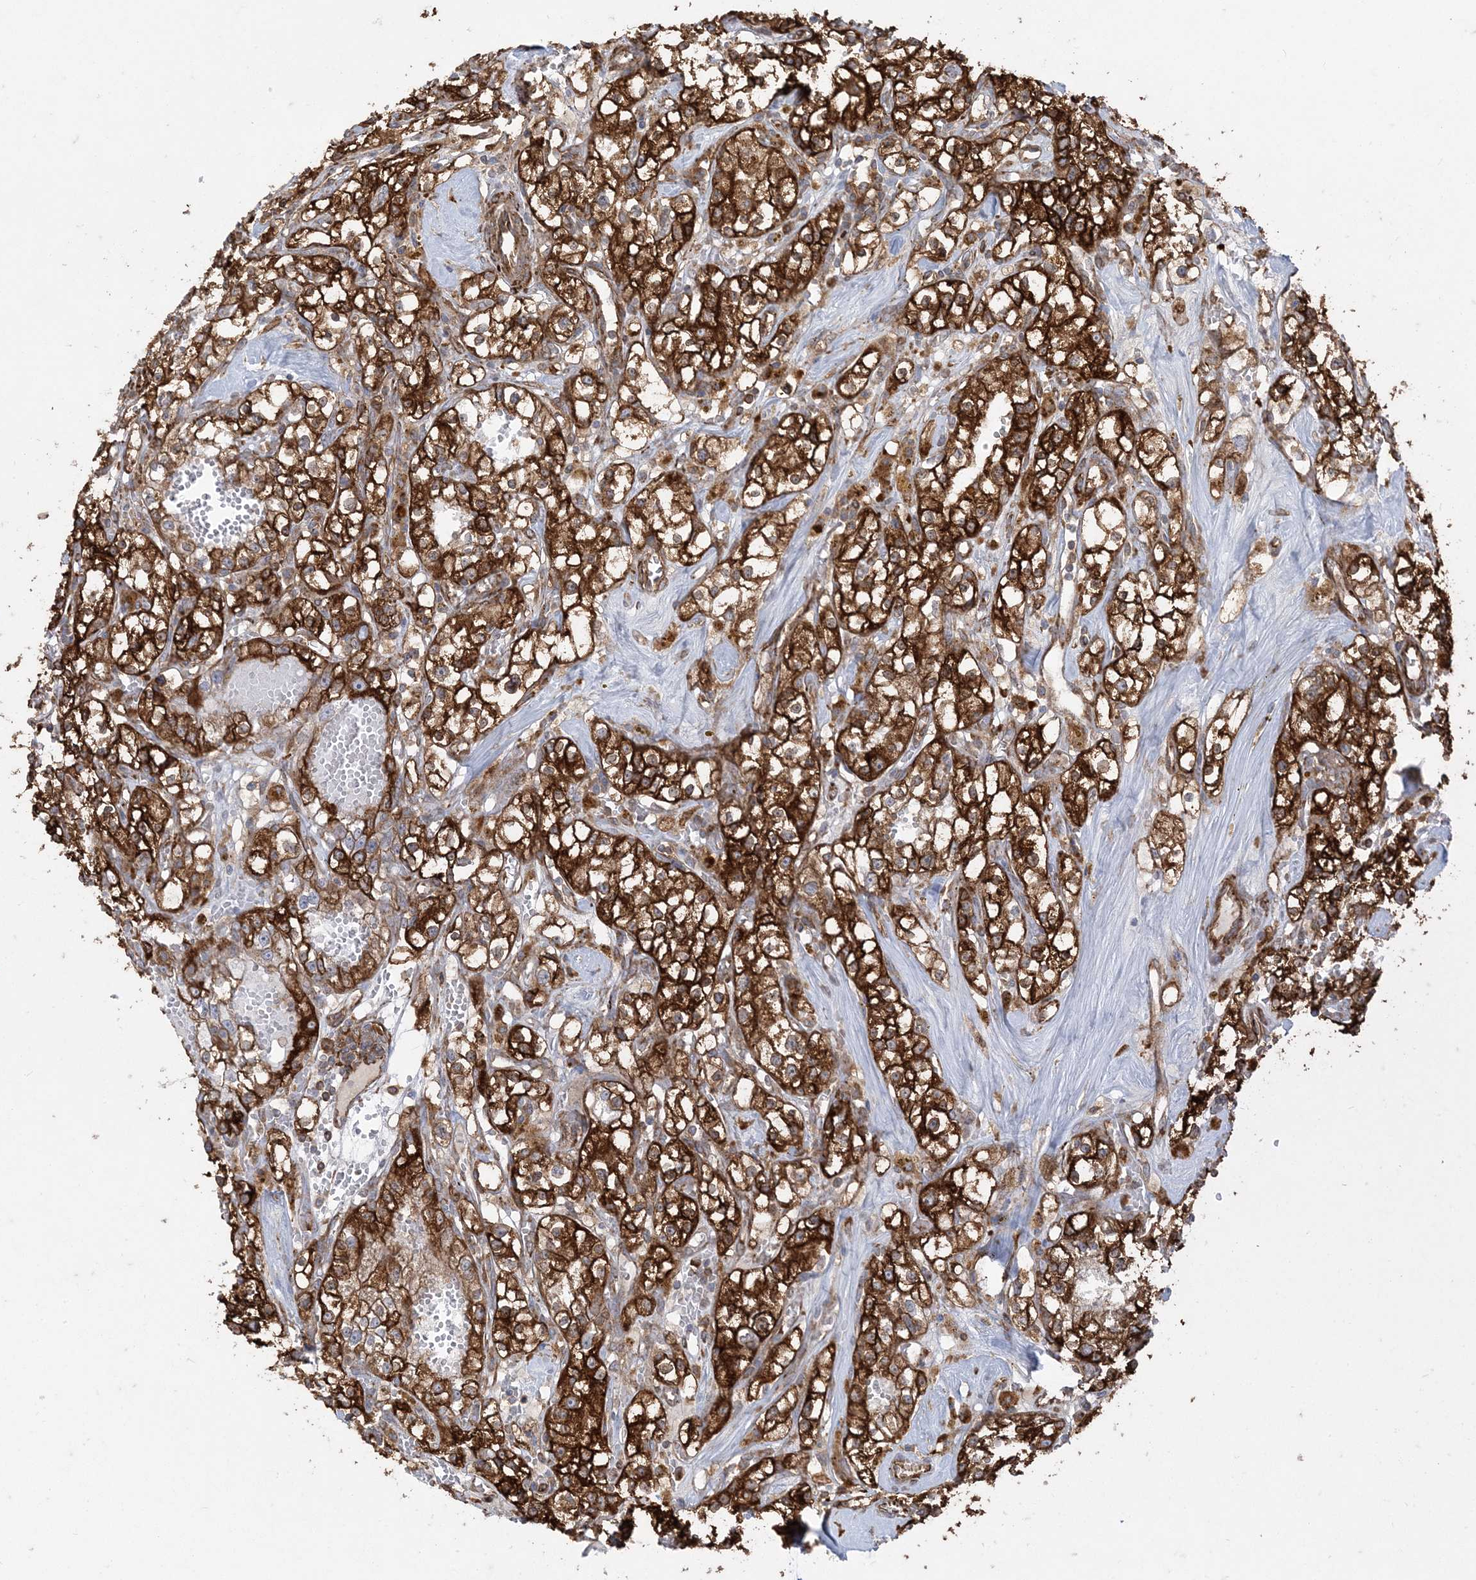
{"staining": {"intensity": "strong", "quantity": ">75%", "location": "cytoplasmic/membranous"}, "tissue": "renal cancer", "cell_type": "Tumor cells", "image_type": "cancer", "snomed": [{"axis": "morphology", "description": "Adenocarcinoma, NOS"}, {"axis": "topography", "description": "Kidney"}], "caption": "Immunohistochemistry (IHC) (DAB (3,3'-diaminobenzidine)) staining of human renal cancer (adenocarcinoma) demonstrates strong cytoplasmic/membranous protein expression in approximately >75% of tumor cells.", "gene": "DERL3", "patient": {"sex": "male", "age": 56}}